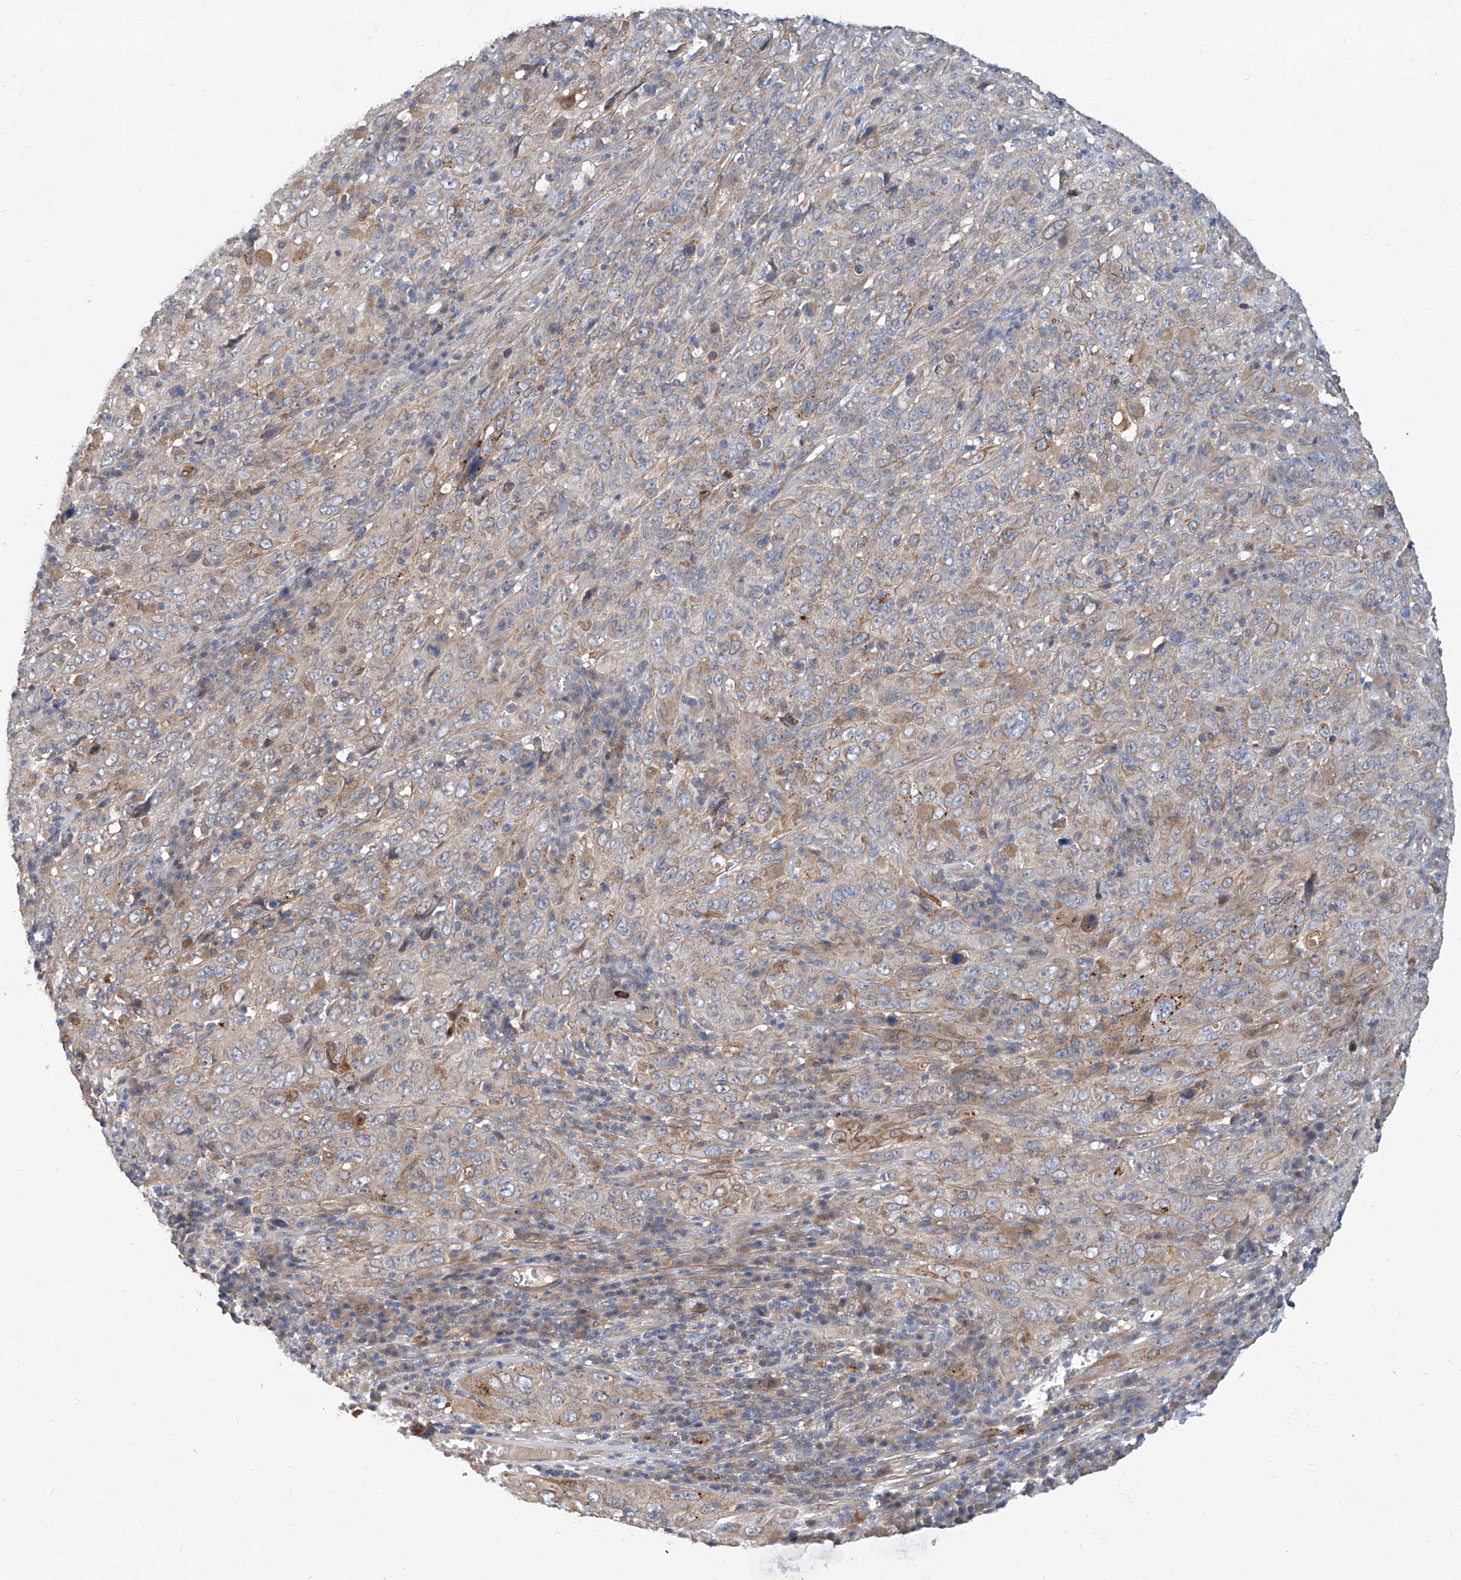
{"staining": {"intensity": "moderate", "quantity": "<25%", "location": "cytoplasmic/membranous"}, "tissue": "cervical cancer", "cell_type": "Tumor cells", "image_type": "cancer", "snomed": [{"axis": "morphology", "description": "Squamous cell carcinoma, NOS"}, {"axis": "topography", "description": "Cervix"}], "caption": "Cervical cancer (squamous cell carcinoma) stained with immunohistochemistry shows moderate cytoplasmic/membranous staining in approximately <25% of tumor cells. The staining is performed using DAB brown chromogen to label protein expression. The nuclei are counter-stained blue using hematoxylin.", "gene": "MAGEE2", "patient": {"sex": "female", "age": 46}}